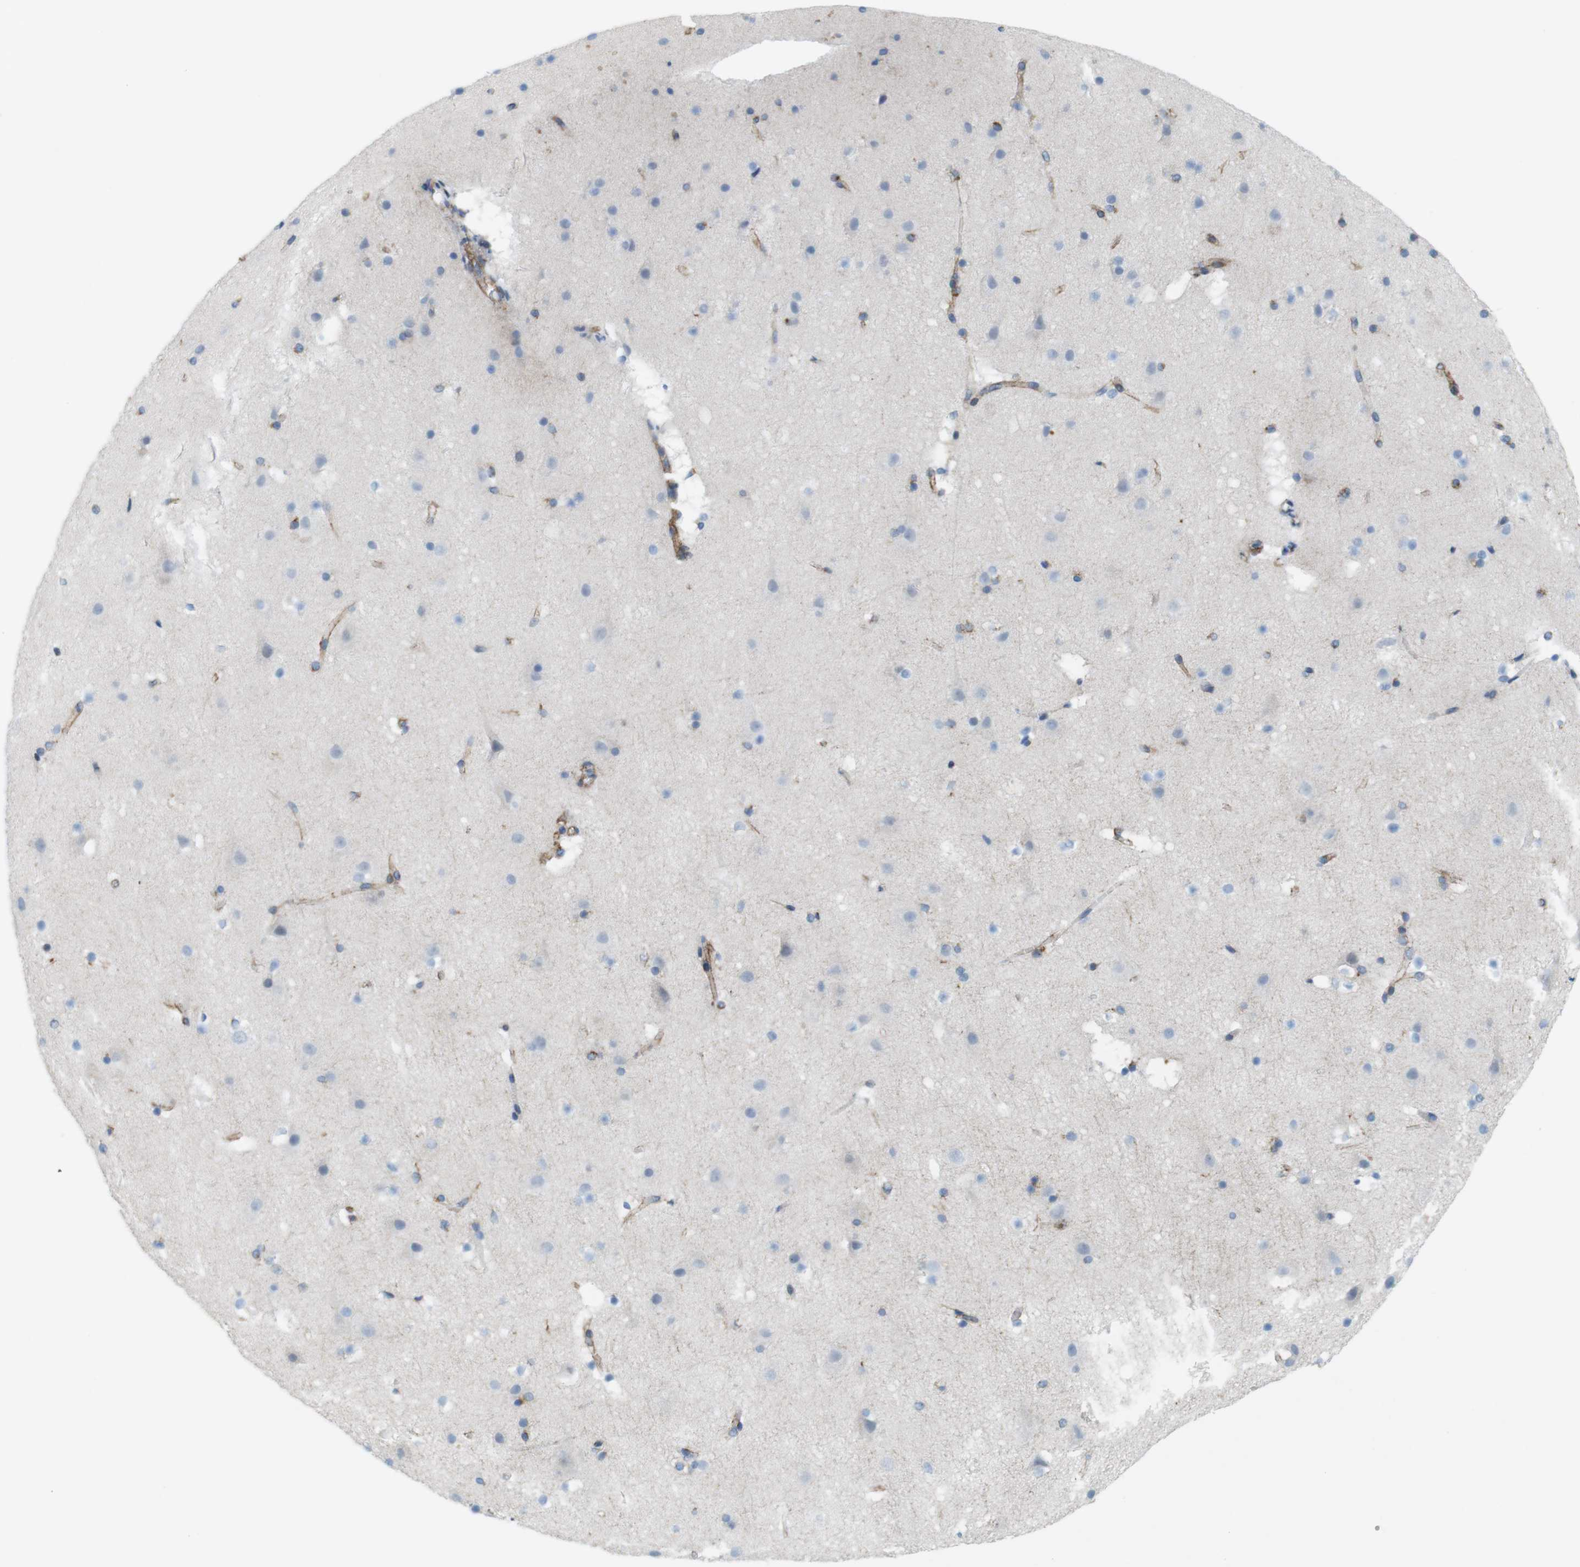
{"staining": {"intensity": "moderate", "quantity": ">75%", "location": "cytoplasmic/membranous"}, "tissue": "cerebral cortex", "cell_type": "Endothelial cells", "image_type": "normal", "snomed": [{"axis": "morphology", "description": "Normal tissue, NOS"}, {"axis": "topography", "description": "Cerebral cortex"}], "caption": "IHC (DAB) staining of unremarkable cerebral cortex exhibits moderate cytoplasmic/membranous protein expression in approximately >75% of endothelial cells.", "gene": "MYH9", "patient": {"sex": "male", "age": 45}}